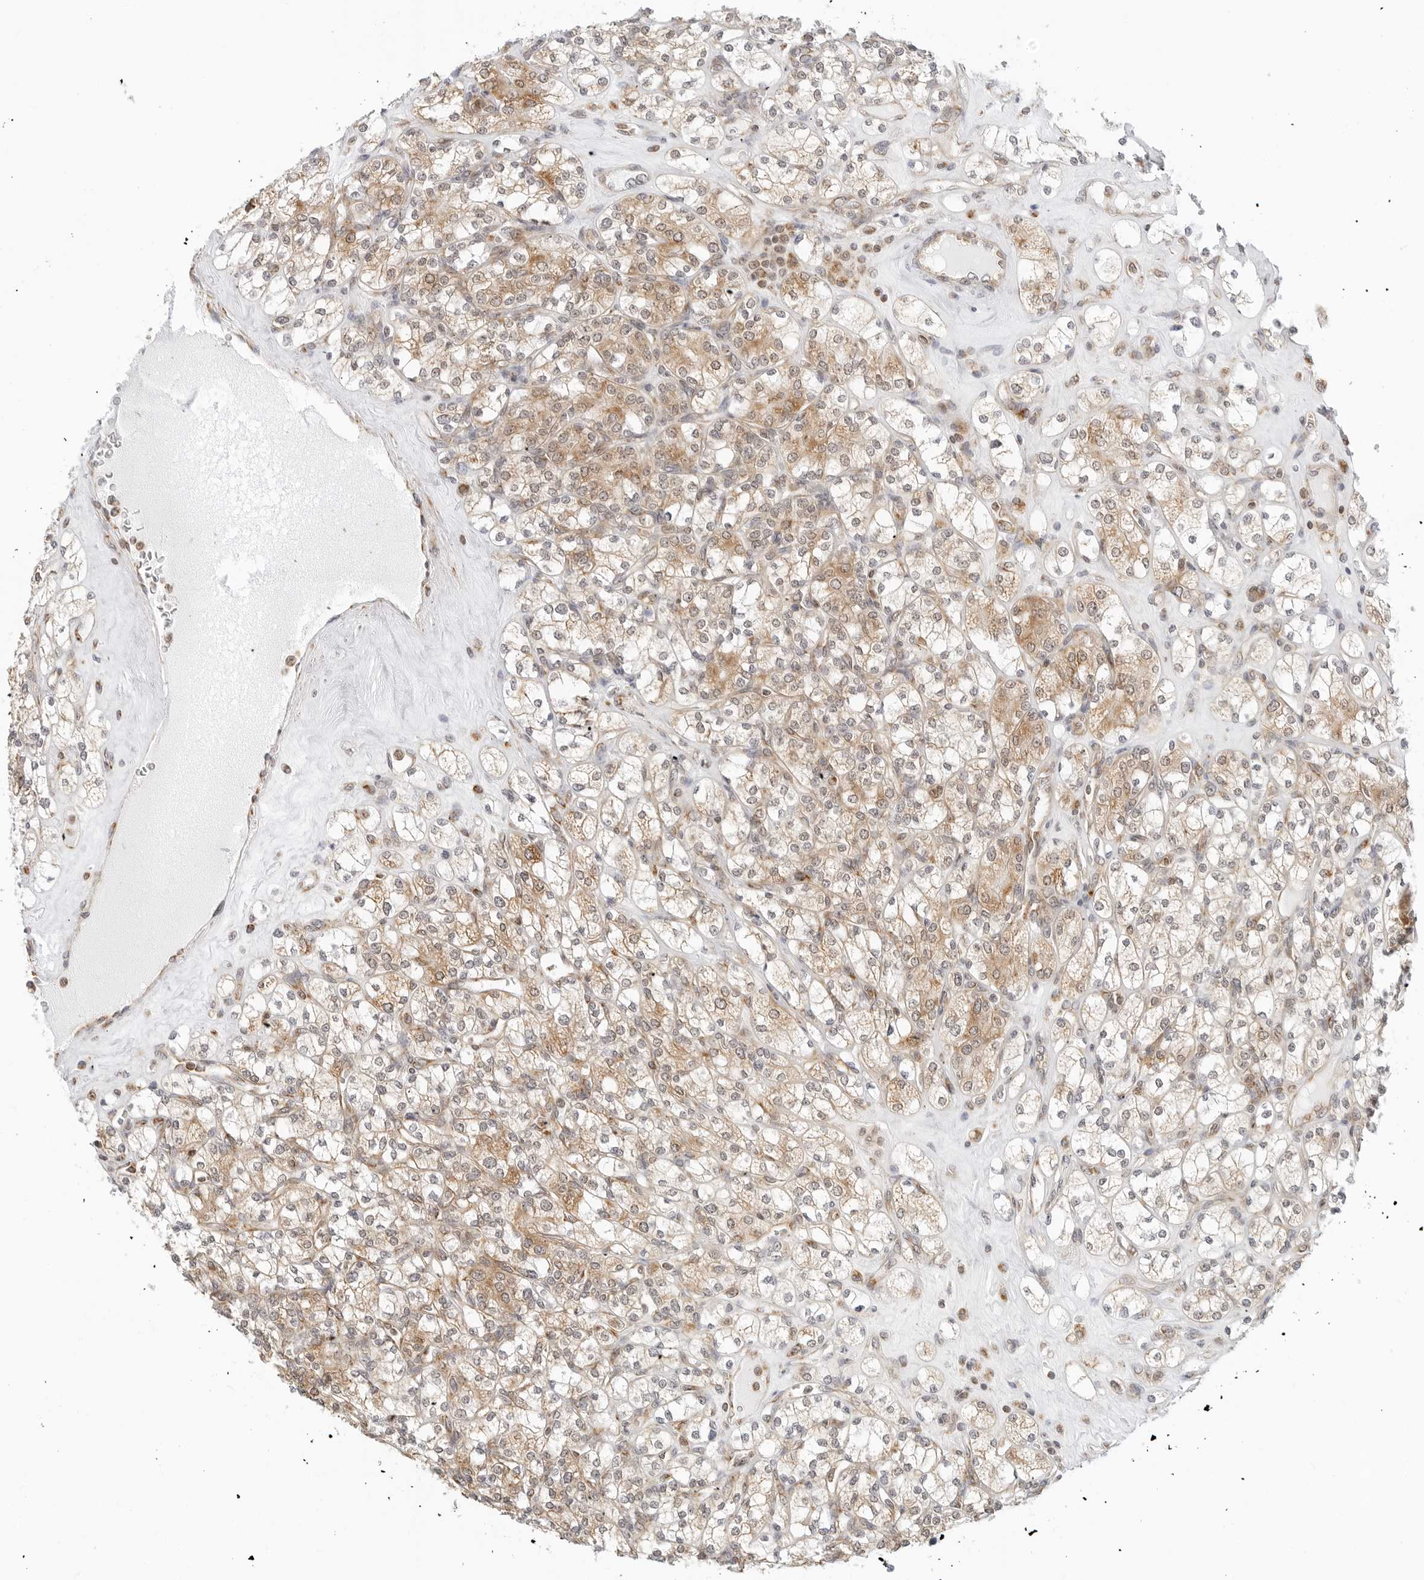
{"staining": {"intensity": "moderate", "quantity": ">75%", "location": "cytoplasmic/membranous"}, "tissue": "renal cancer", "cell_type": "Tumor cells", "image_type": "cancer", "snomed": [{"axis": "morphology", "description": "Adenocarcinoma, NOS"}, {"axis": "topography", "description": "Kidney"}], "caption": "IHC (DAB (3,3'-diaminobenzidine)) staining of adenocarcinoma (renal) demonstrates moderate cytoplasmic/membranous protein expression in about >75% of tumor cells. Immunohistochemistry (ihc) stains the protein in brown and the nuclei are stained blue.", "gene": "POLR3GL", "patient": {"sex": "male", "age": 77}}